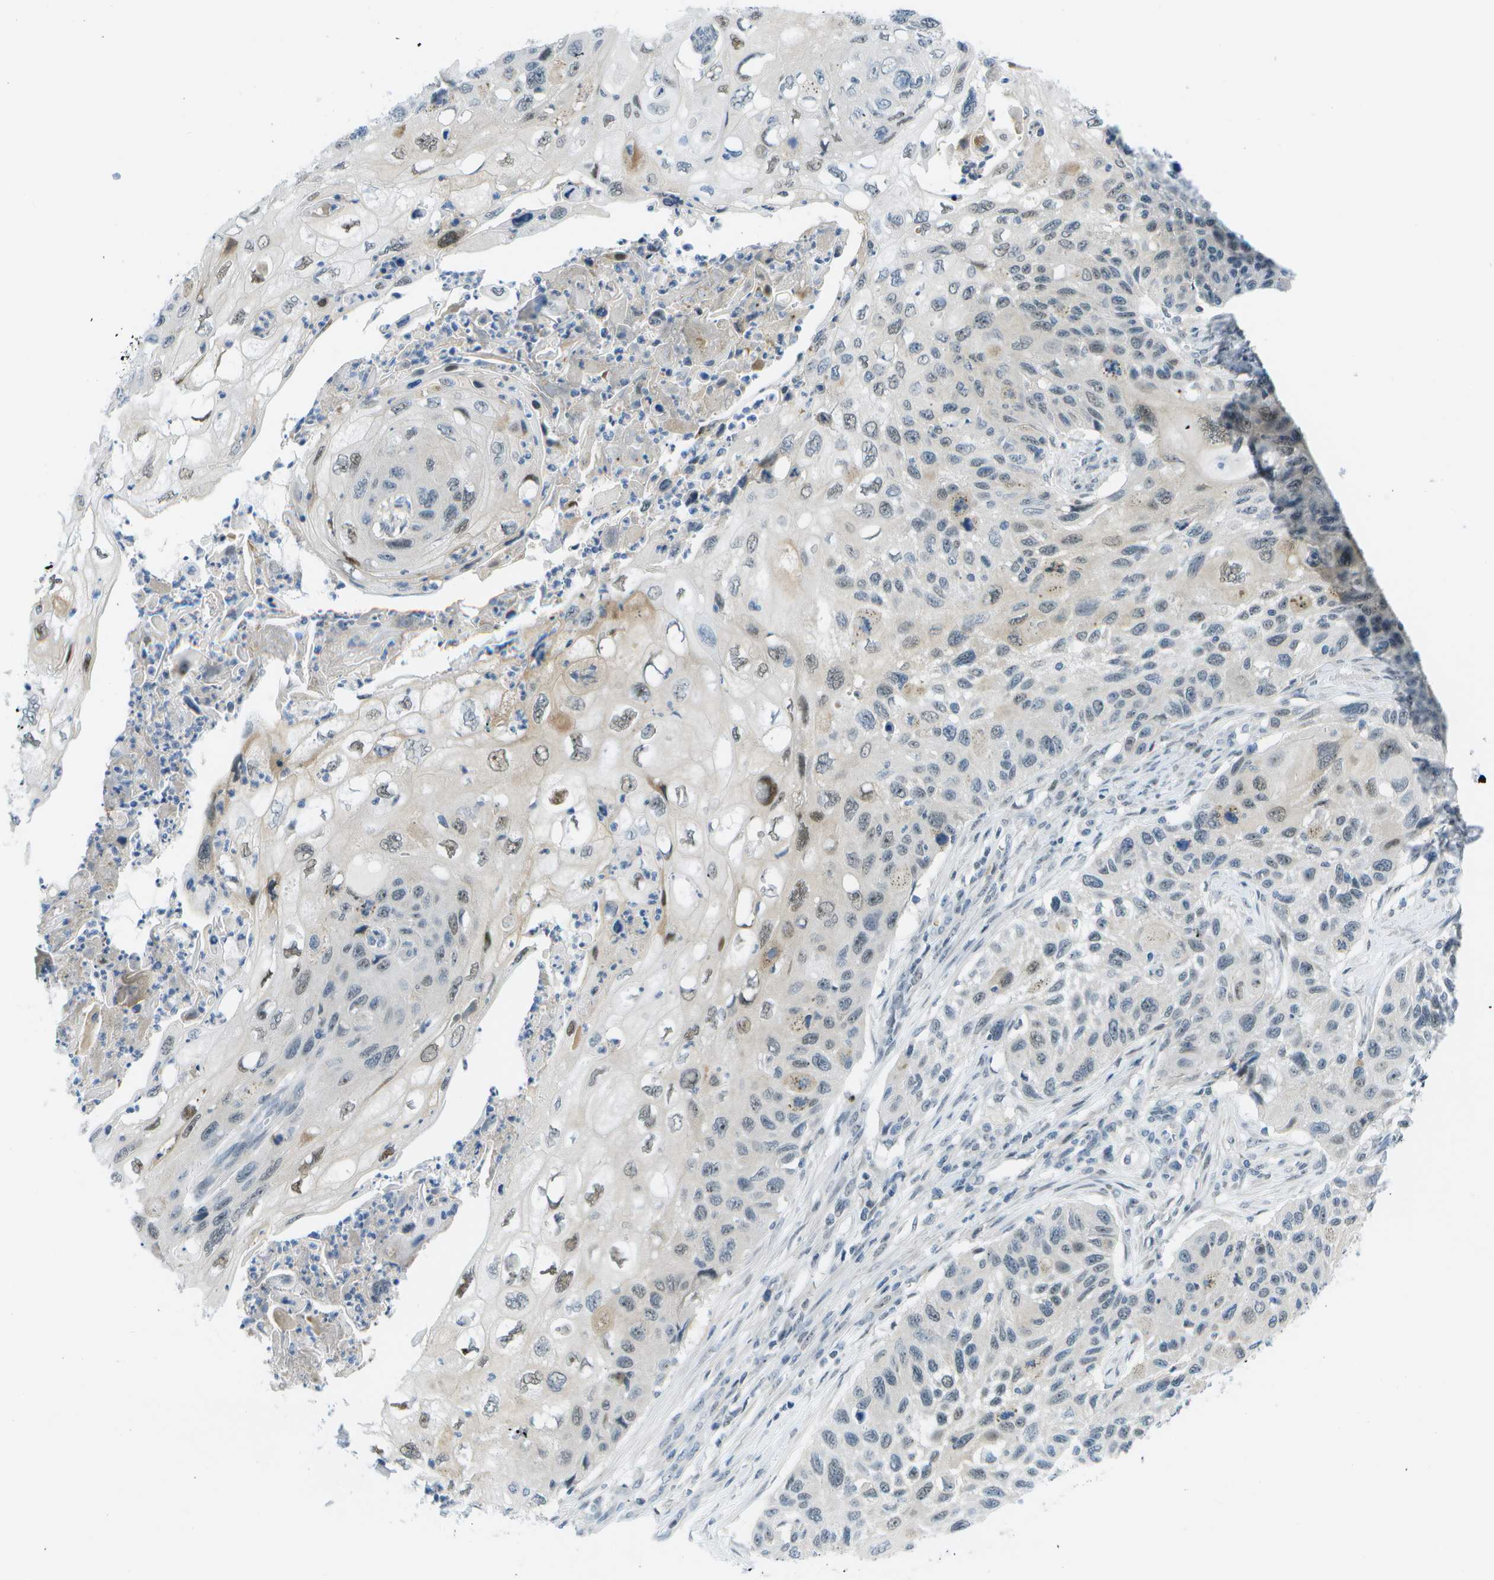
{"staining": {"intensity": "weak", "quantity": "25%-75%", "location": "nuclear"}, "tissue": "cervical cancer", "cell_type": "Tumor cells", "image_type": "cancer", "snomed": [{"axis": "morphology", "description": "Squamous cell carcinoma, NOS"}, {"axis": "topography", "description": "Cervix"}], "caption": "An image showing weak nuclear staining in approximately 25%-75% of tumor cells in cervical squamous cell carcinoma, as visualized by brown immunohistochemical staining.", "gene": "PITHD1", "patient": {"sex": "female", "age": 70}}